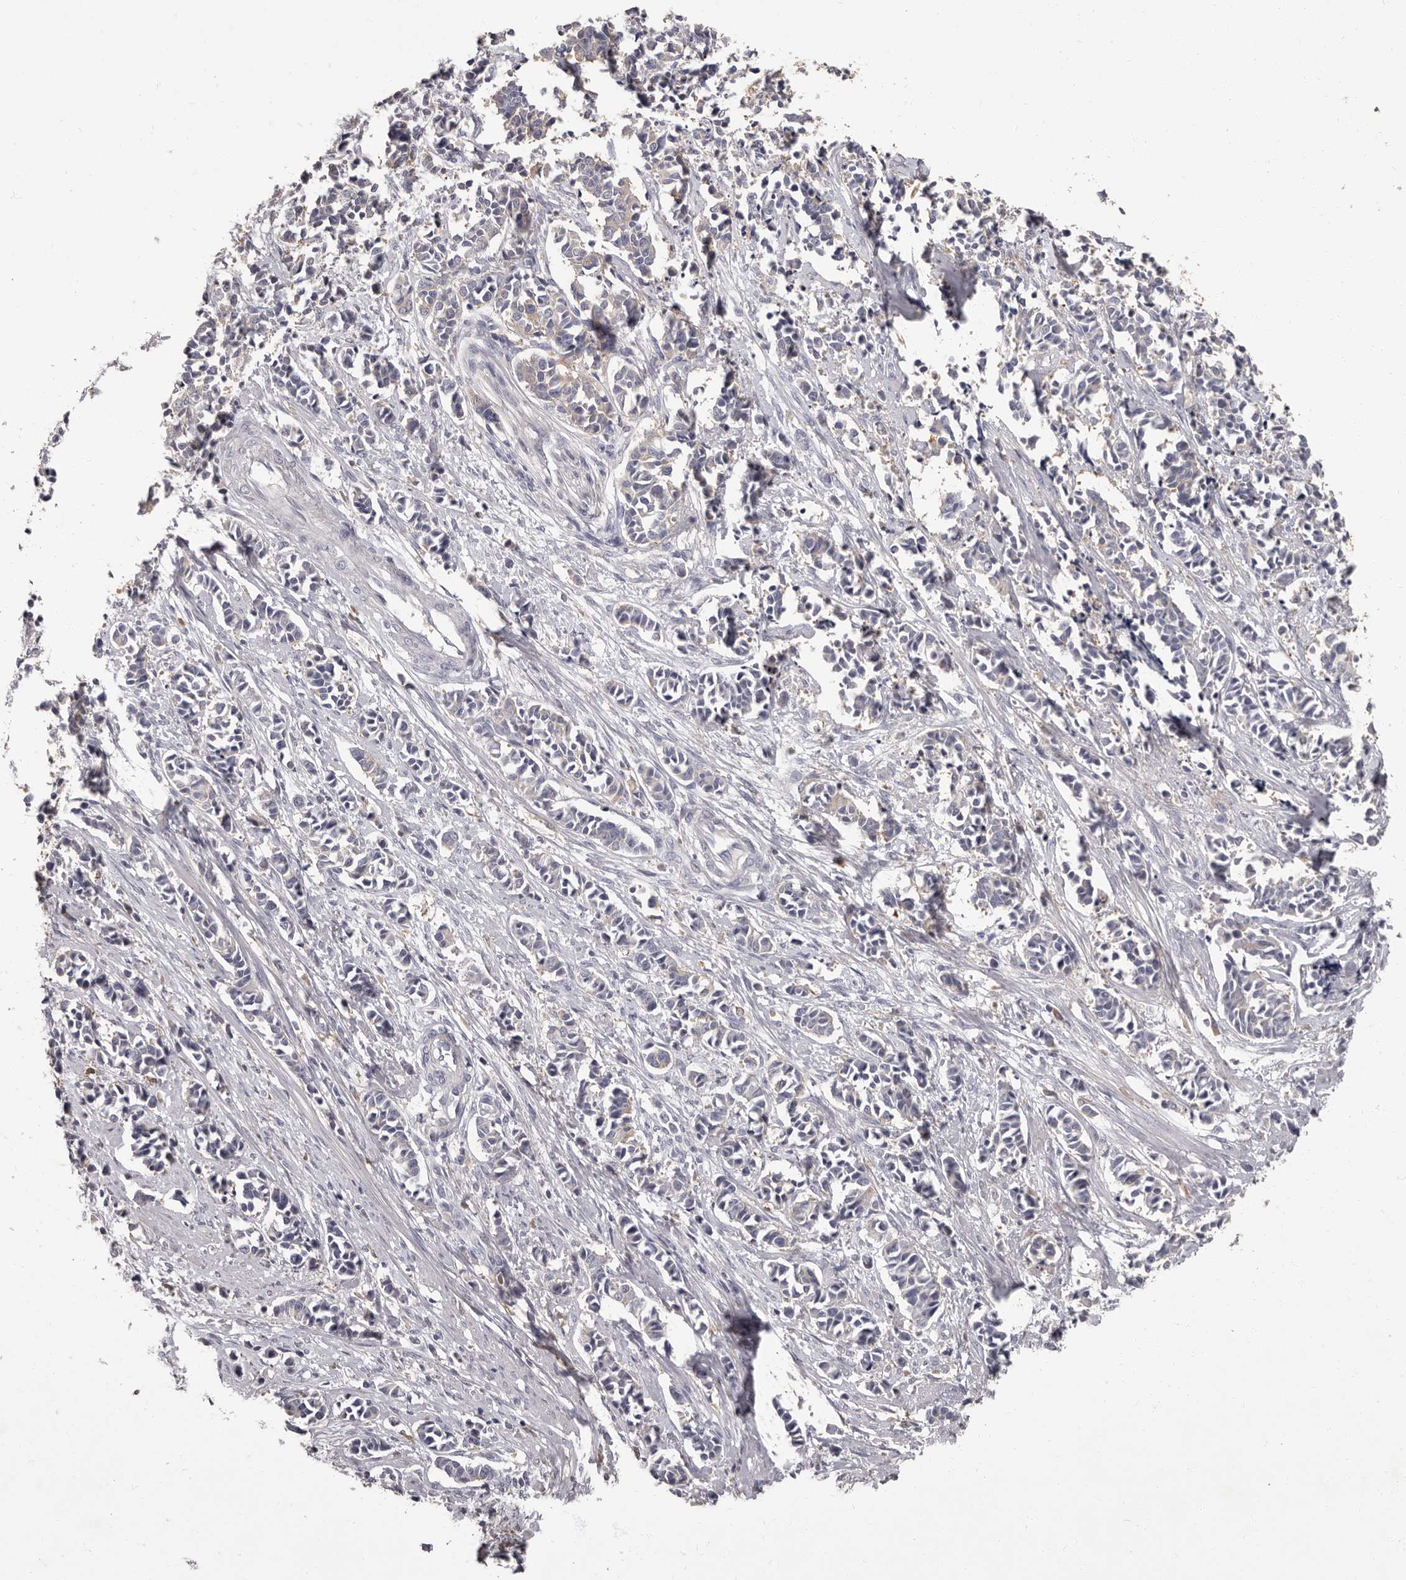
{"staining": {"intensity": "weak", "quantity": "25%-75%", "location": "cytoplasmic/membranous"}, "tissue": "cervical cancer", "cell_type": "Tumor cells", "image_type": "cancer", "snomed": [{"axis": "morphology", "description": "Normal tissue, NOS"}, {"axis": "morphology", "description": "Squamous cell carcinoma, NOS"}, {"axis": "topography", "description": "Cervix"}], "caption": "Cervical squamous cell carcinoma was stained to show a protein in brown. There is low levels of weak cytoplasmic/membranous expression in approximately 25%-75% of tumor cells.", "gene": "APEH", "patient": {"sex": "female", "age": 35}}